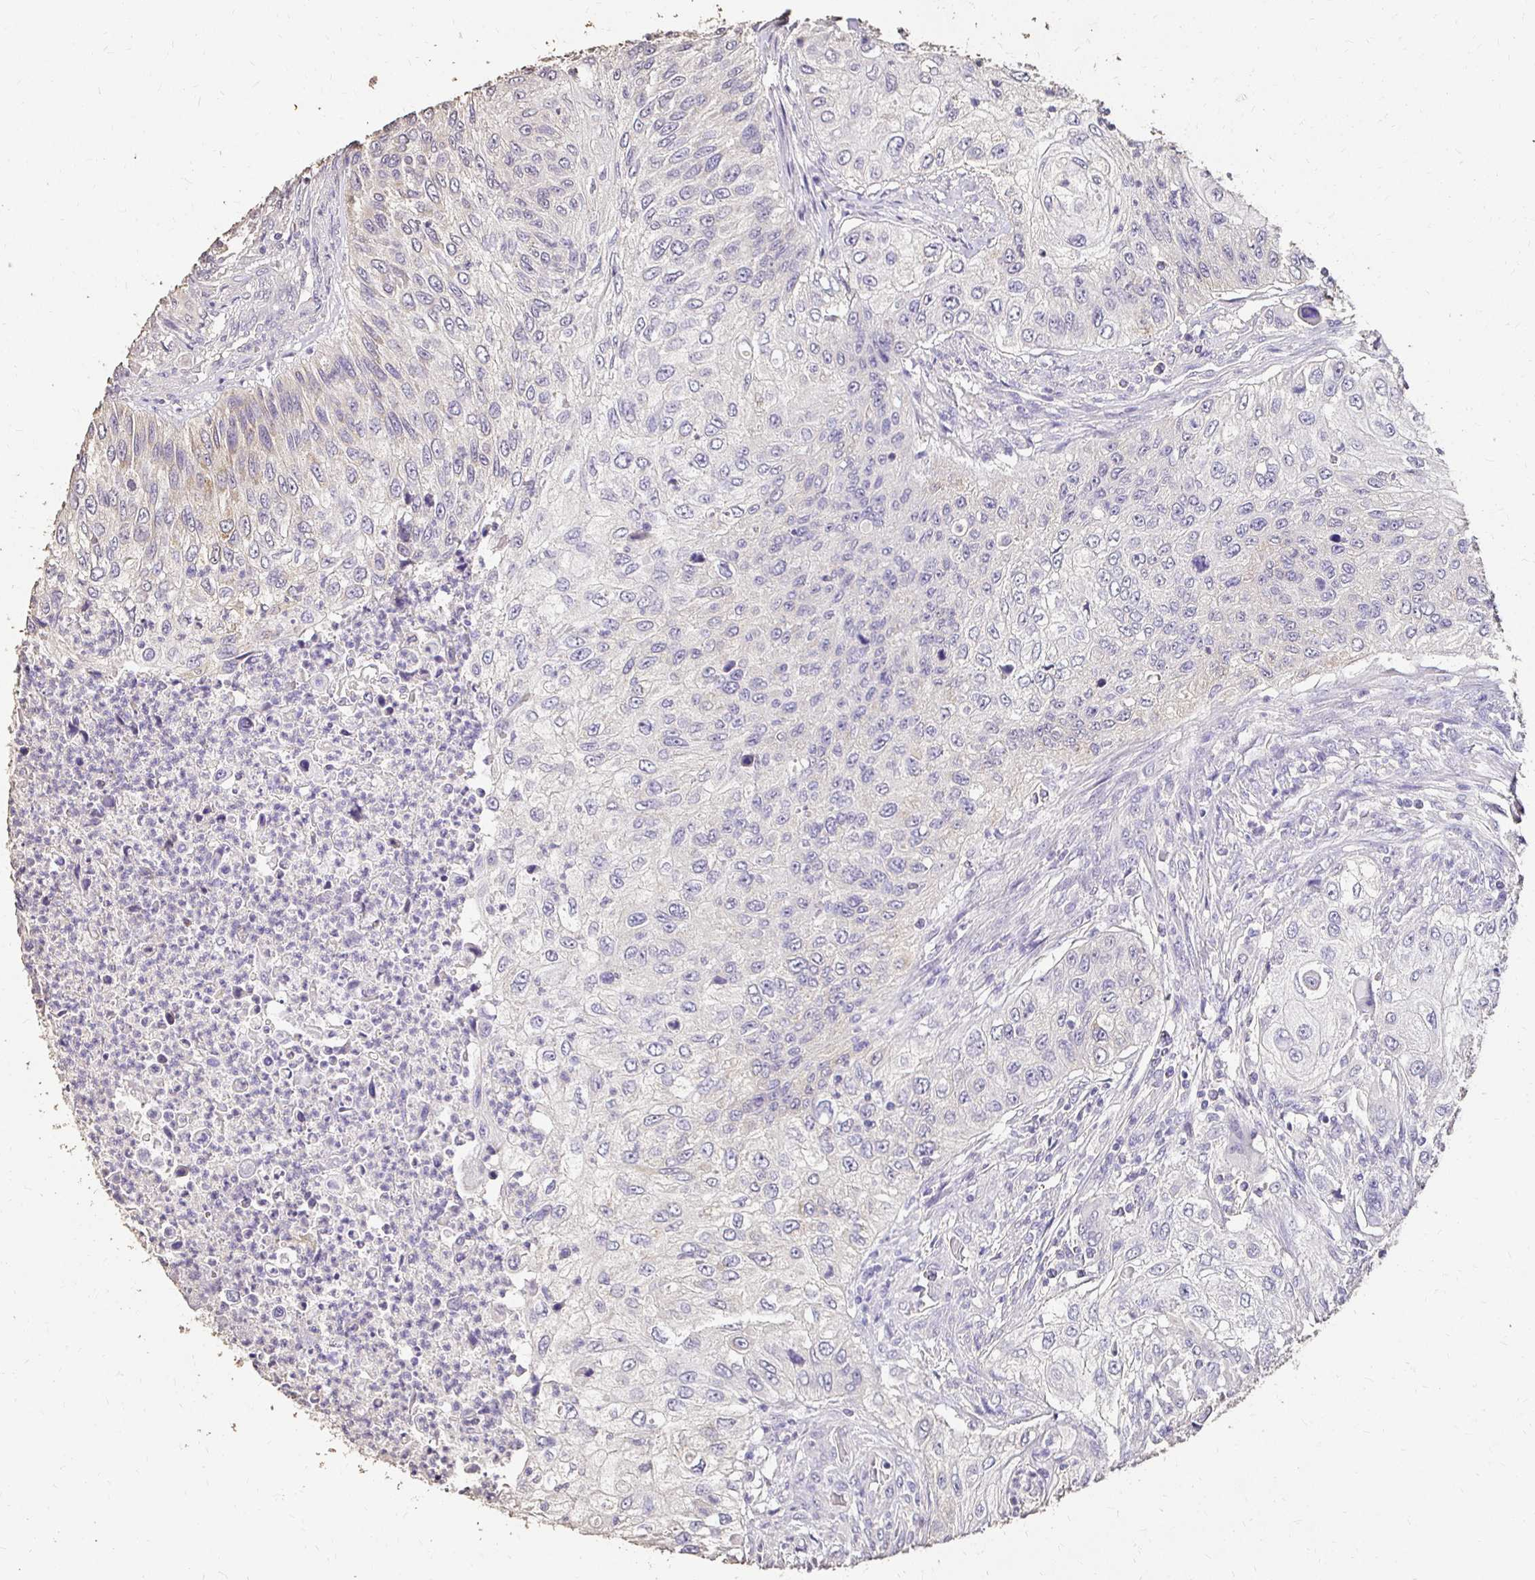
{"staining": {"intensity": "negative", "quantity": "none", "location": "none"}, "tissue": "urothelial cancer", "cell_type": "Tumor cells", "image_type": "cancer", "snomed": [{"axis": "morphology", "description": "Urothelial carcinoma, High grade"}, {"axis": "topography", "description": "Urinary bladder"}], "caption": "Photomicrograph shows no significant protein expression in tumor cells of urothelial carcinoma (high-grade).", "gene": "UGT1A6", "patient": {"sex": "female", "age": 60}}